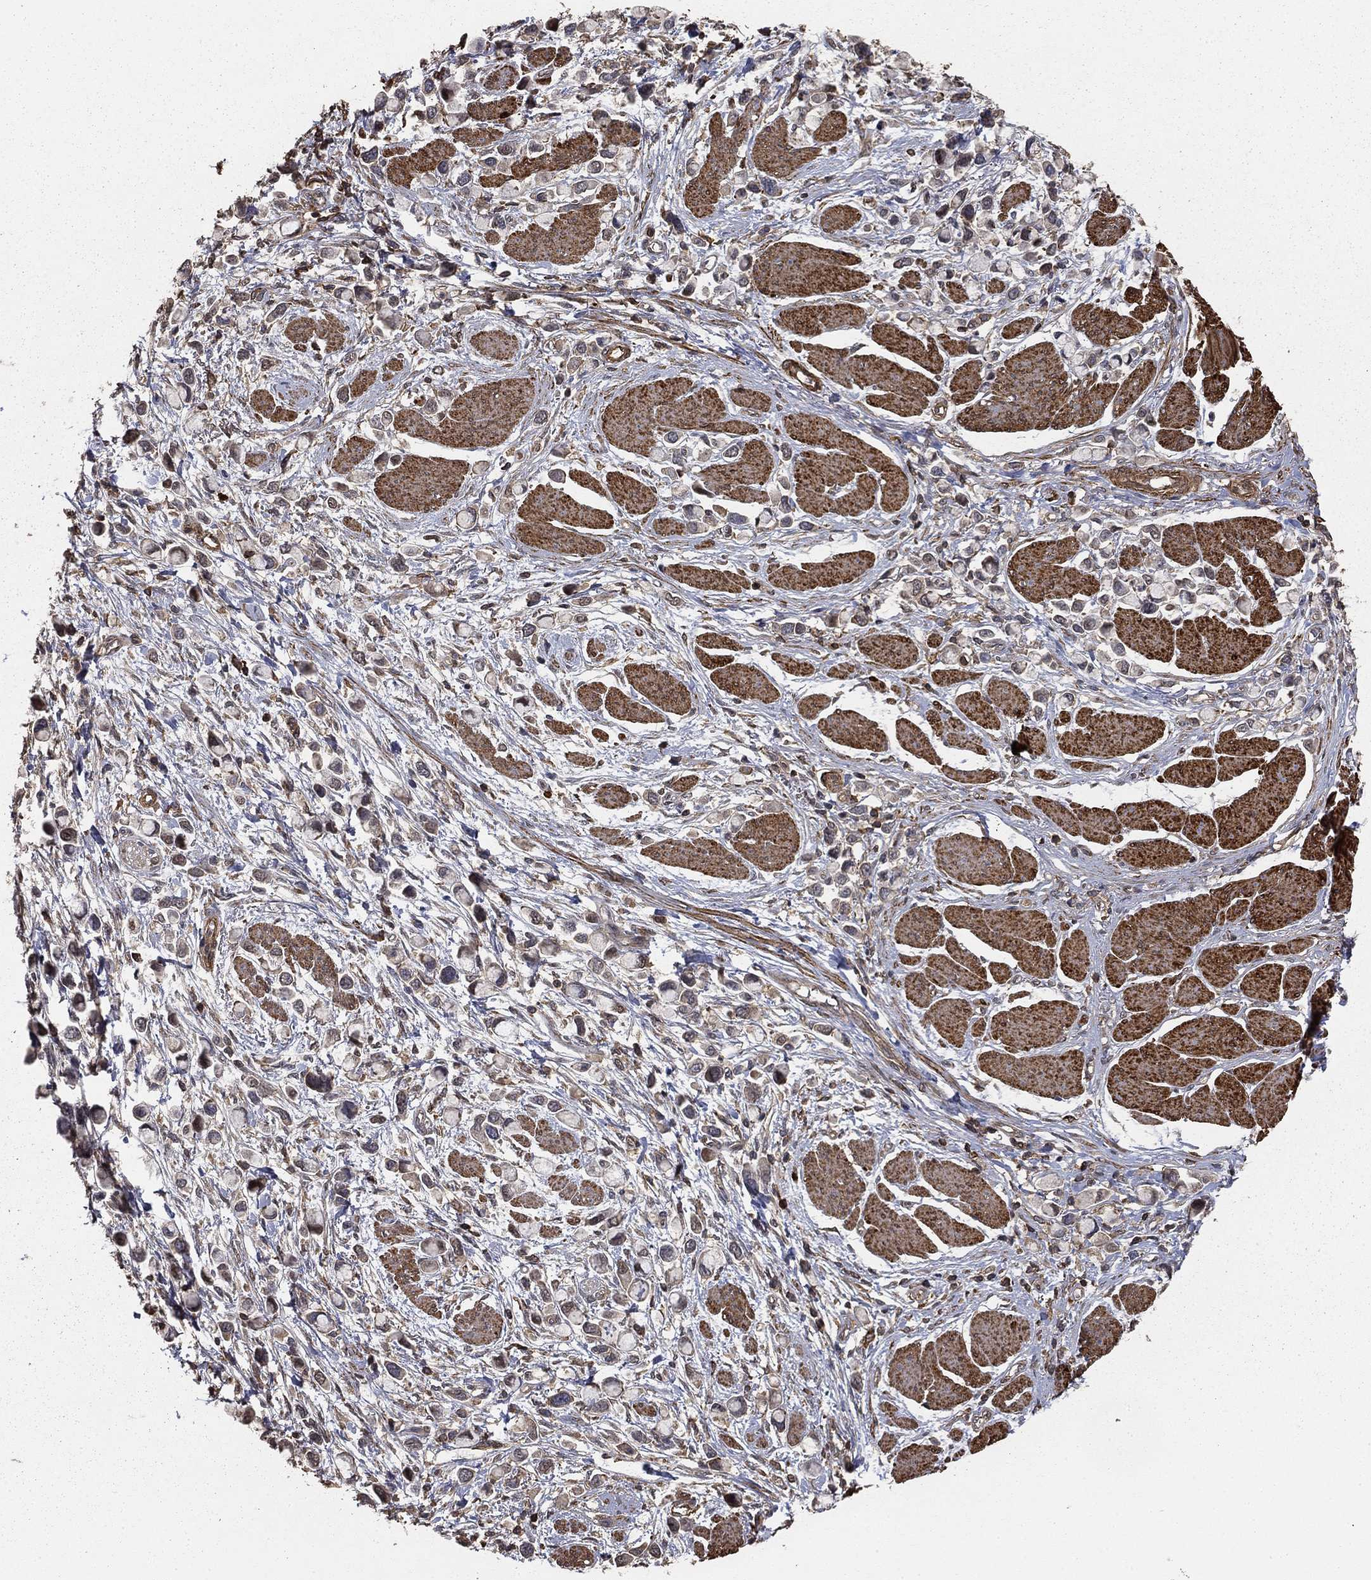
{"staining": {"intensity": "negative", "quantity": "none", "location": "none"}, "tissue": "stomach cancer", "cell_type": "Tumor cells", "image_type": "cancer", "snomed": [{"axis": "morphology", "description": "Adenocarcinoma, NOS"}, {"axis": "topography", "description": "Stomach"}], "caption": "Image shows no significant protein positivity in tumor cells of stomach cancer. Brightfield microscopy of immunohistochemistry (IHC) stained with DAB (3,3'-diaminobenzidine) (brown) and hematoxylin (blue), captured at high magnification.", "gene": "HABP4", "patient": {"sex": "female", "age": 81}}